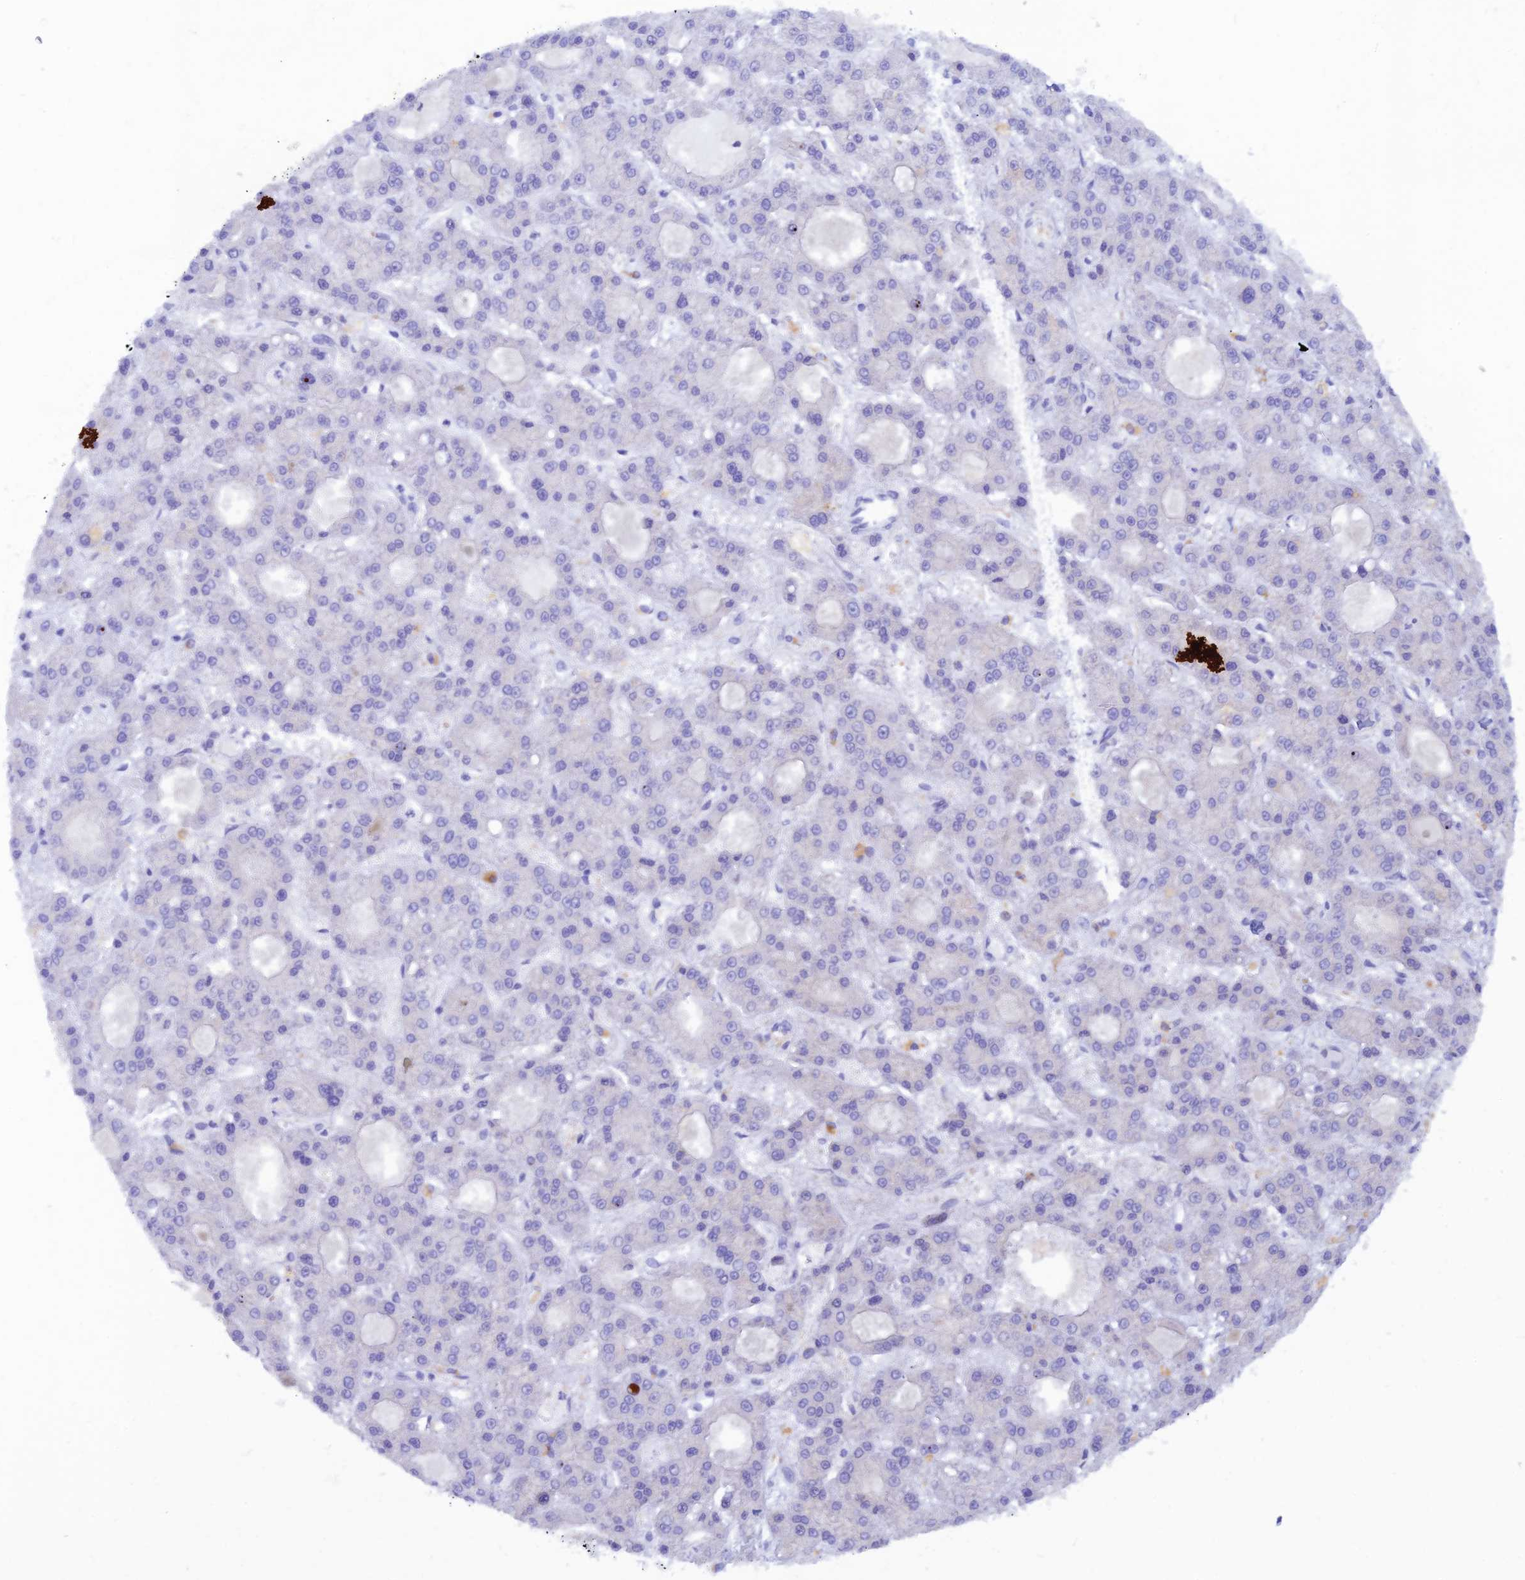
{"staining": {"intensity": "negative", "quantity": "none", "location": "none"}, "tissue": "liver cancer", "cell_type": "Tumor cells", "image_type": "cancer", "snomed": [{"axis": "morphology", "description": "Carcinoma, Hepatocellular, NOS"}, {"axis": "topography", "description": "Liver"}], "caption": "There is no significant positivity in tumor cells of liver cancer. (DAB immunohistochemistry (IHC), high magnification).", "gene": "GMCL1", "patient": {"sex": "male", "age": 70}}